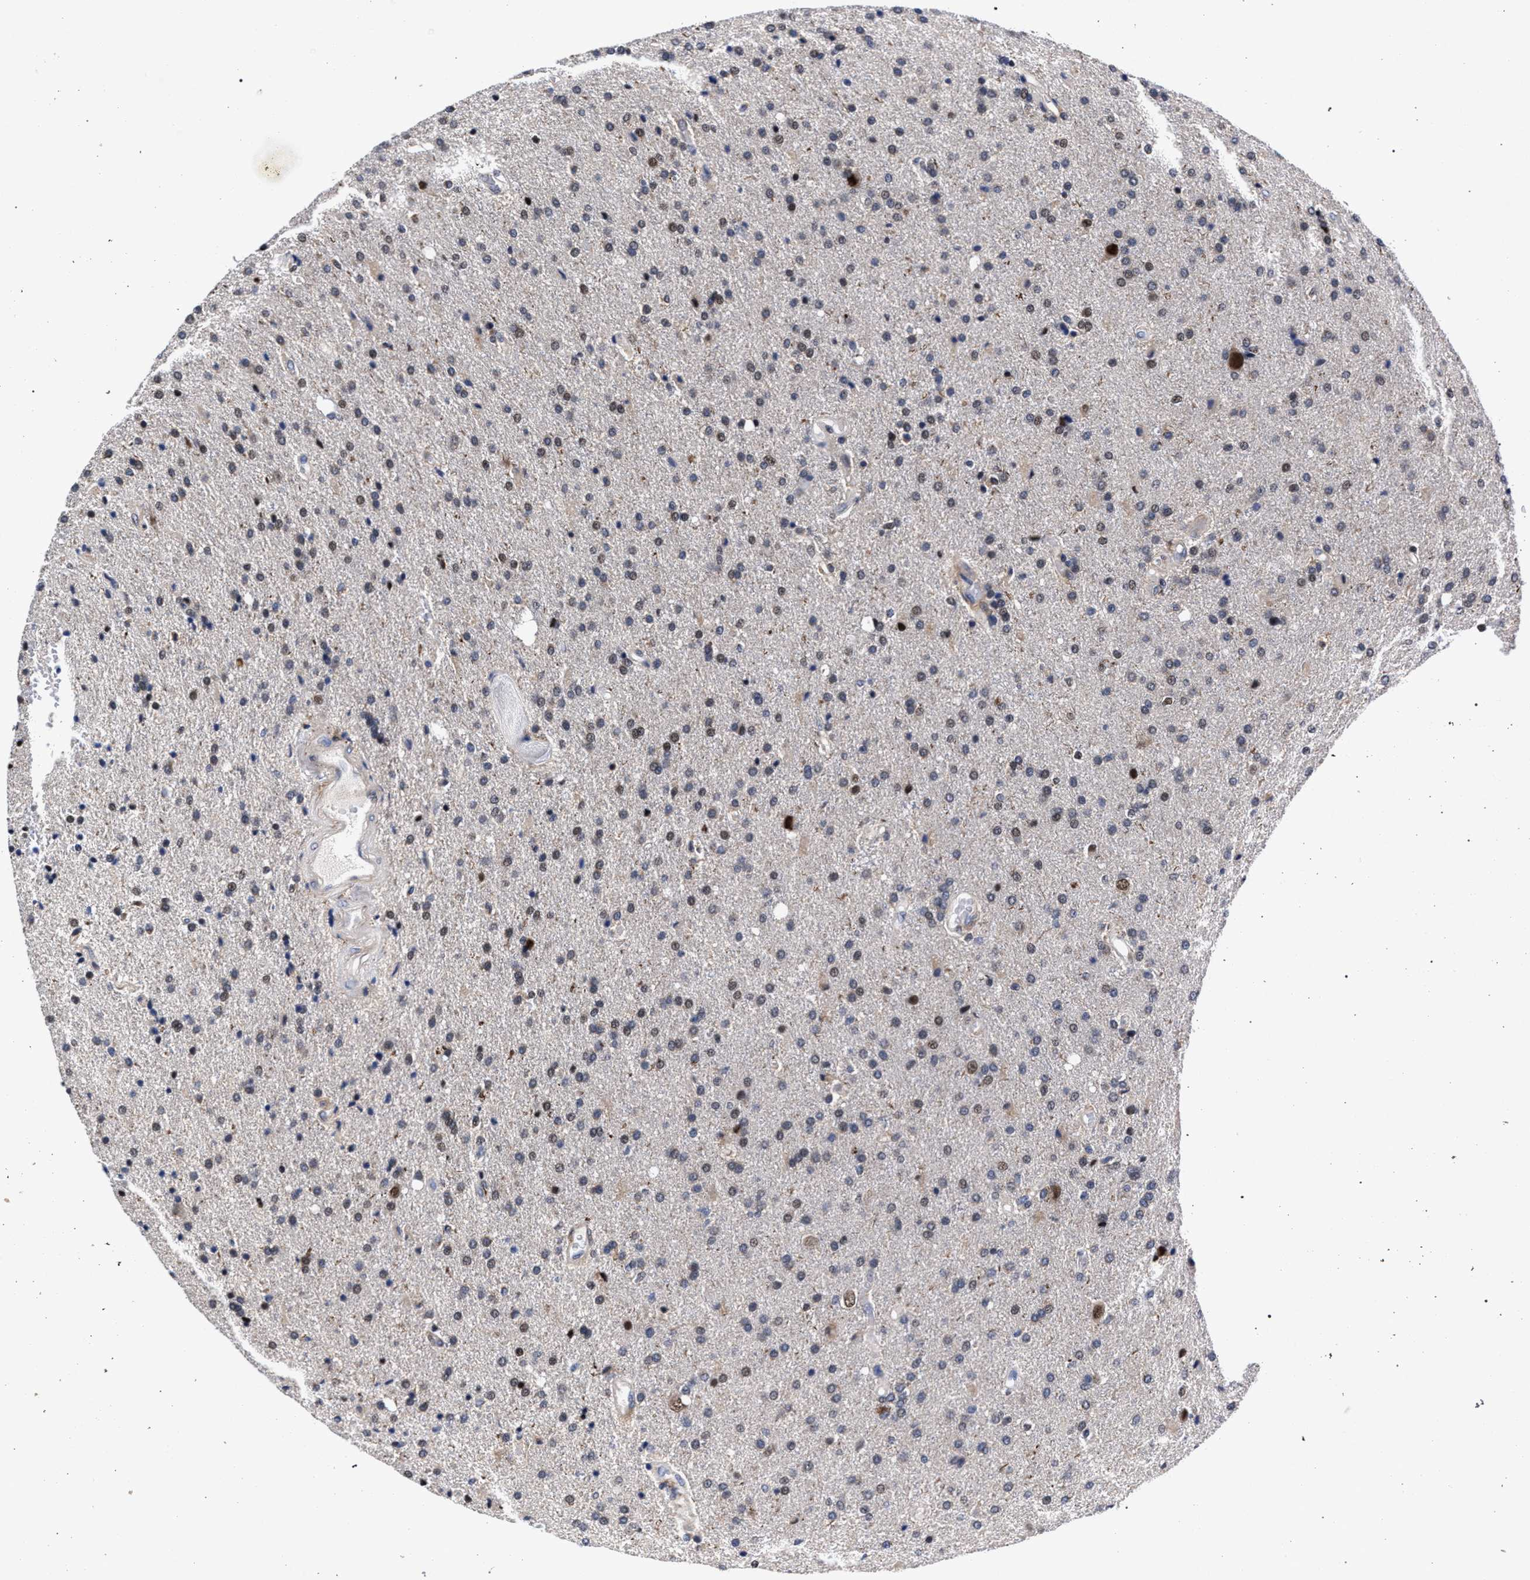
{"staining": {"intensity": "weak", "quantity": "25%-75%", "location": "nuclear"}, "tissue": "glioma", "cell_type": "Tumor cells", "image_type": "cancer", "snomed": [{"axis": "morphology", "description": "Glioma, malignant, High grade"}, {"axis": "topography", "description": "Brain"}], "caption": "About 25%-75% of tumor cells in human glioma show weak nuclear protein positivity as visualized by brown immunohistochemical staining.", "gene": "ZNF462", "patient": {"sex": "male", "age": 72}}